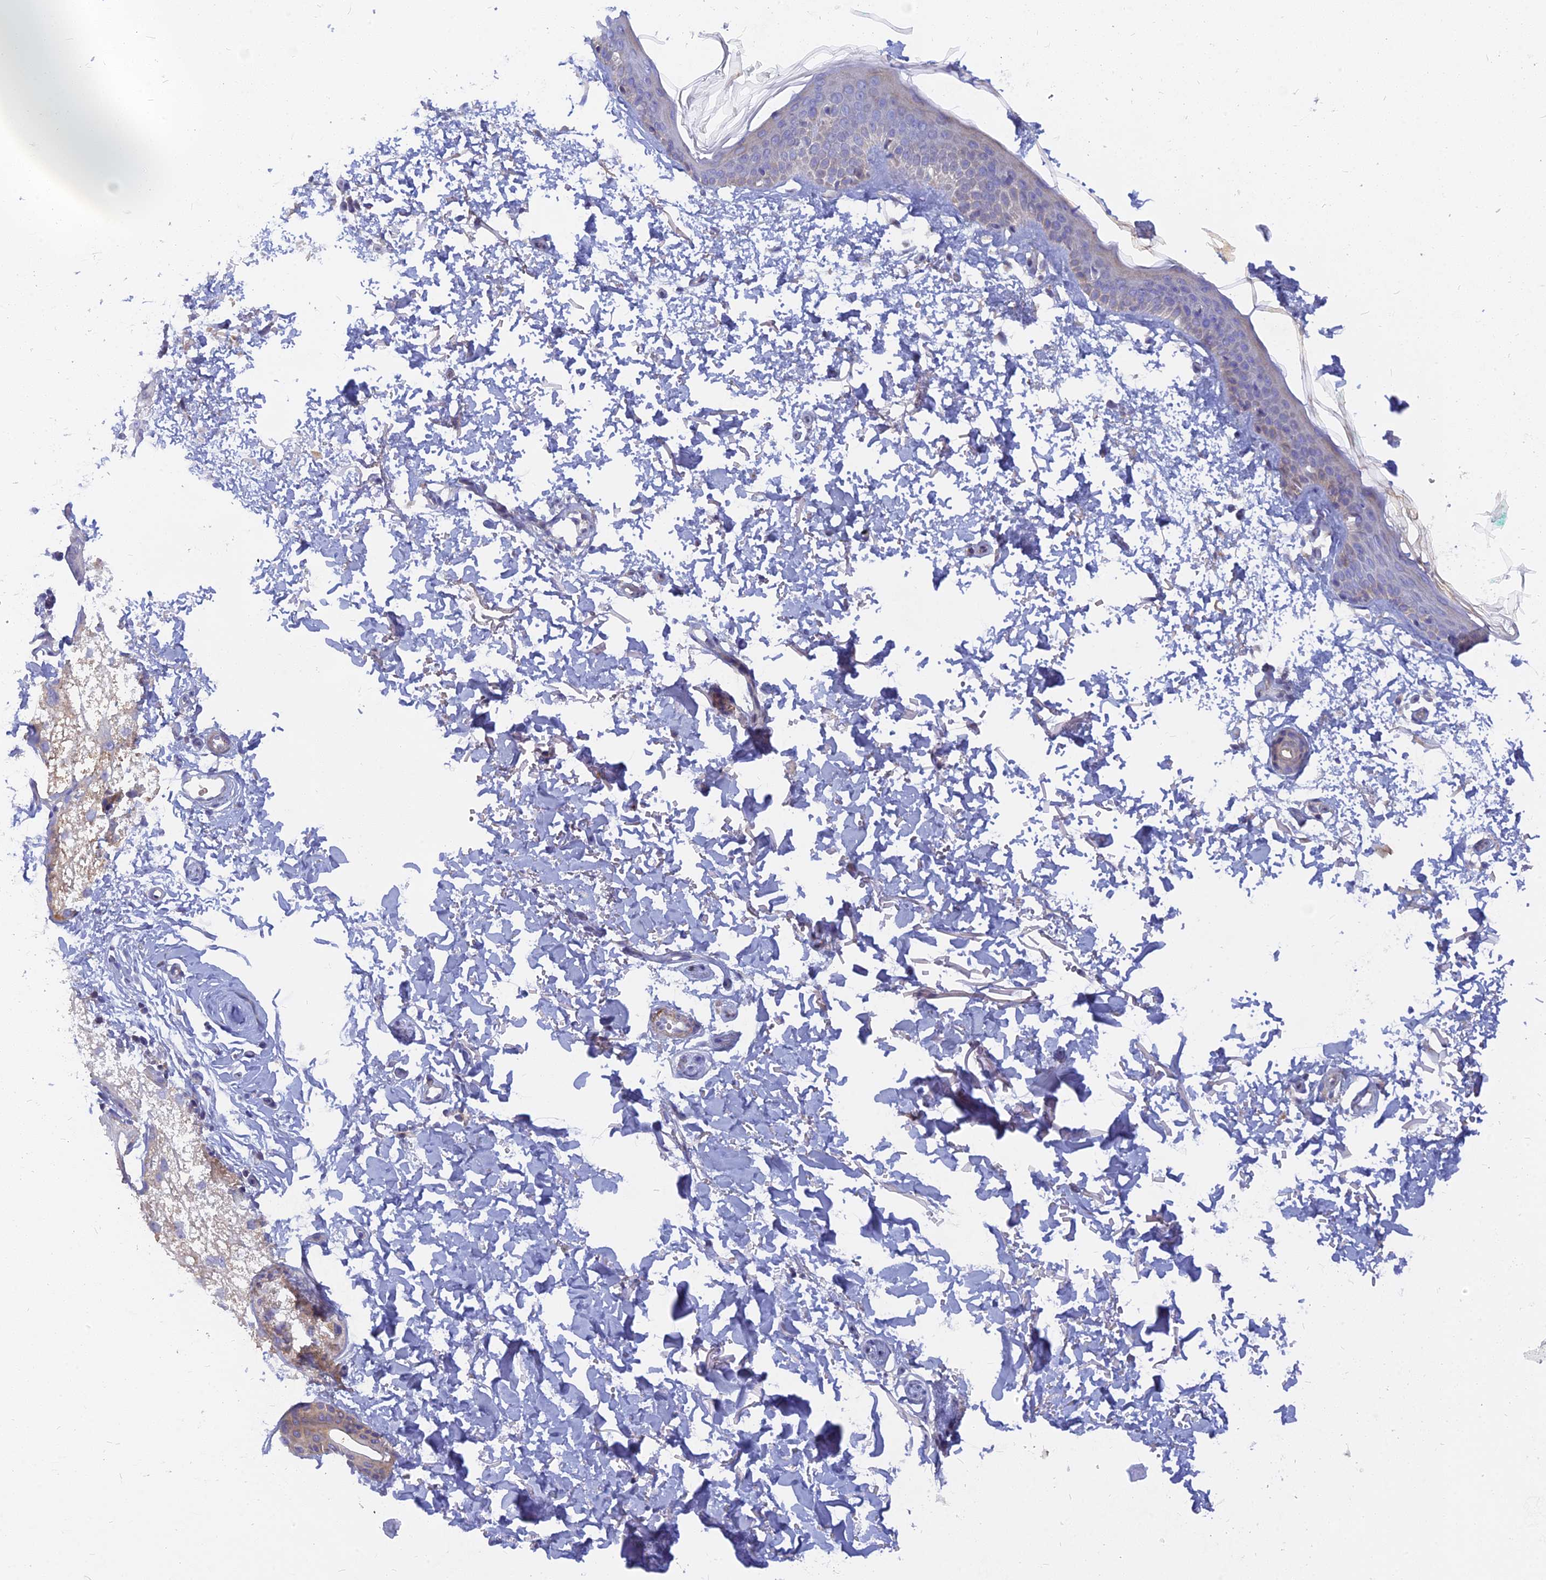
{"staining": {"intensity": "negative", "quantity": "none", "location": "none"}, "tissue": "skin", "cell_type": "Fibroblasts", "image_type": "normal", "snomed": [{"axis": "morphology", "description": "Normal tissue, NOS"}, {"axis": "topography", "description": "Skin"}], "caption": "DAB (3,3'-diaminobenzidine) immunohistochemical staining of benign skin reveals no significant staining in fibroblasts.", "gene": "CACNA1B", "patient": {"sex": "male", "age": 66}}